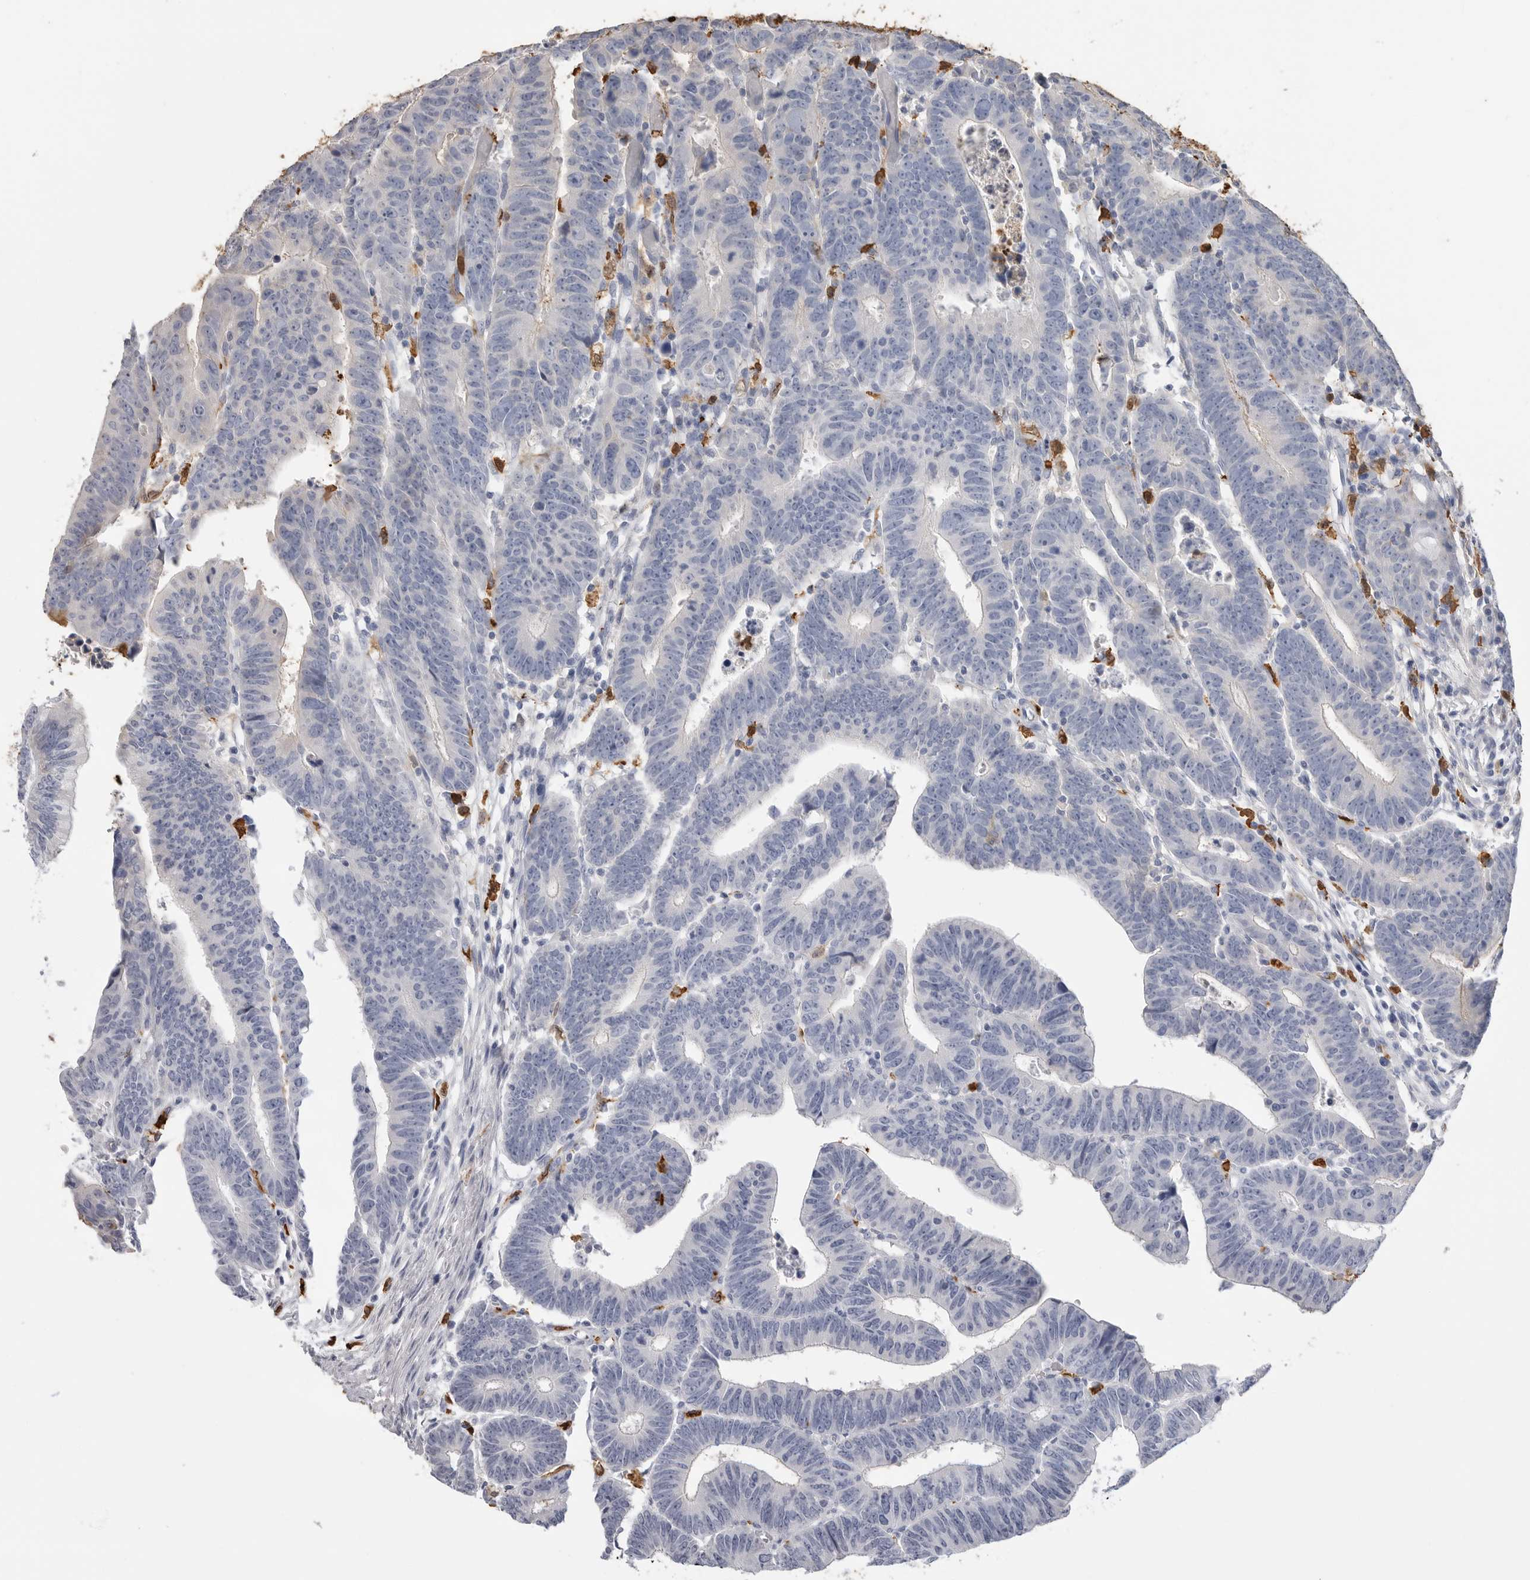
{"staining": {"intensity": "negative", "quantity": "none", "location": "none"}, "tissue": "colorectal cancer", "cell_type": "Tumor cells", "image_type": "cancer", "snomed": [{"axis": "morphology", "description": "Adenocarcinoma, NOS"}, {"axis": "topography", "description": "Rectum"}], "caption": "Immunohistochemical staining of colorectal cancer (adenocarcinoma) displays no significant expression in tumor cells.", "gene": "CYB561D1", "patient": {"sex": "female", "age": 65}}